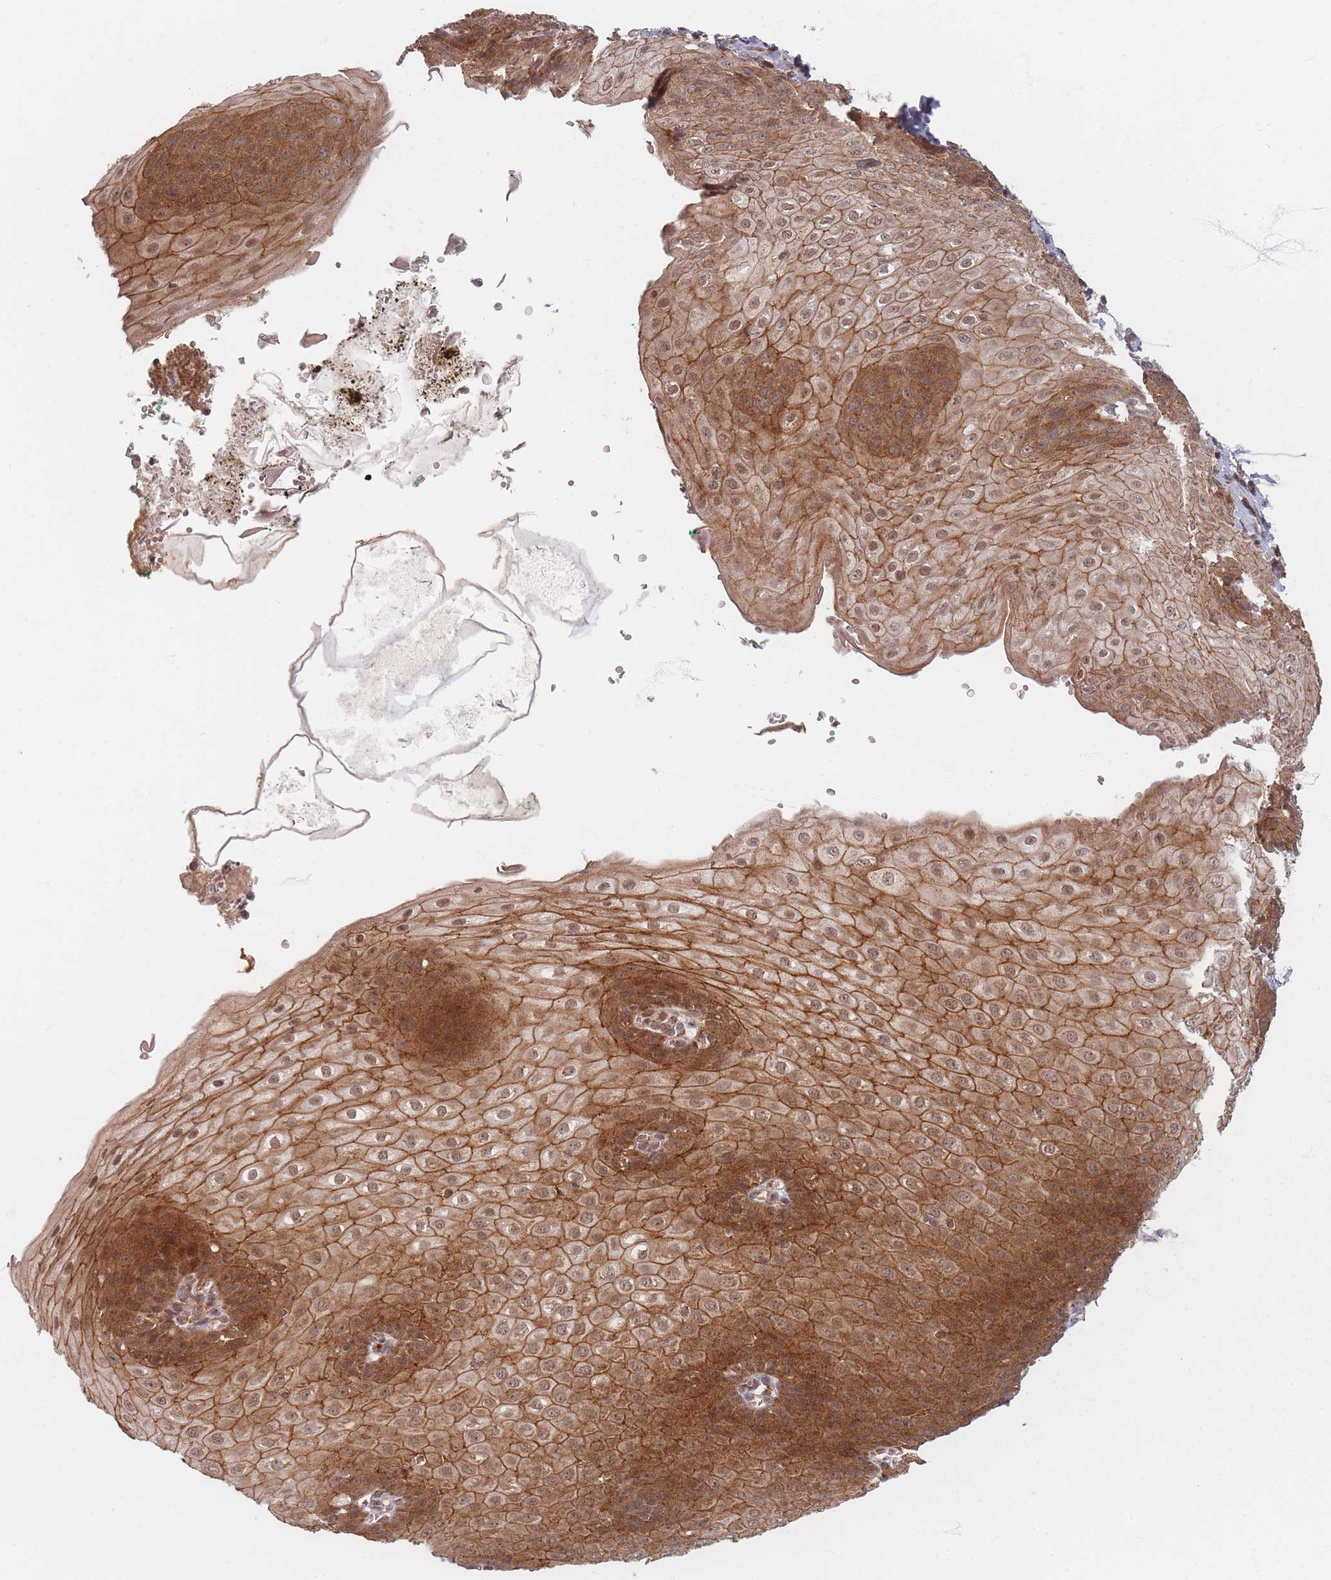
{"staining": {"intensity": "moderate", "quantity": ">75%", "location": "cytoplasmic/membranous,nuclear"}, "tissue": "esophagus", "cell_type": "Squamous epithelial cells", "image_type": "normal", "snomed": [{"axis": "morphology", "description": "Normal tissue, NOS"}, {"axis": "topography", "description": "Esophagus"}], "caption": "Protein analysis of benign esophagus displays moderate cytoplasmic/membranous,nuclear positivity in about >75% of squamous epithelial cells. (DAB (3,3'-diaminobenzidine) = brown stain, brightfield microscopy at high magnification).", "gene": "RADX", "patient": {"sex": "male", "age": 71}}